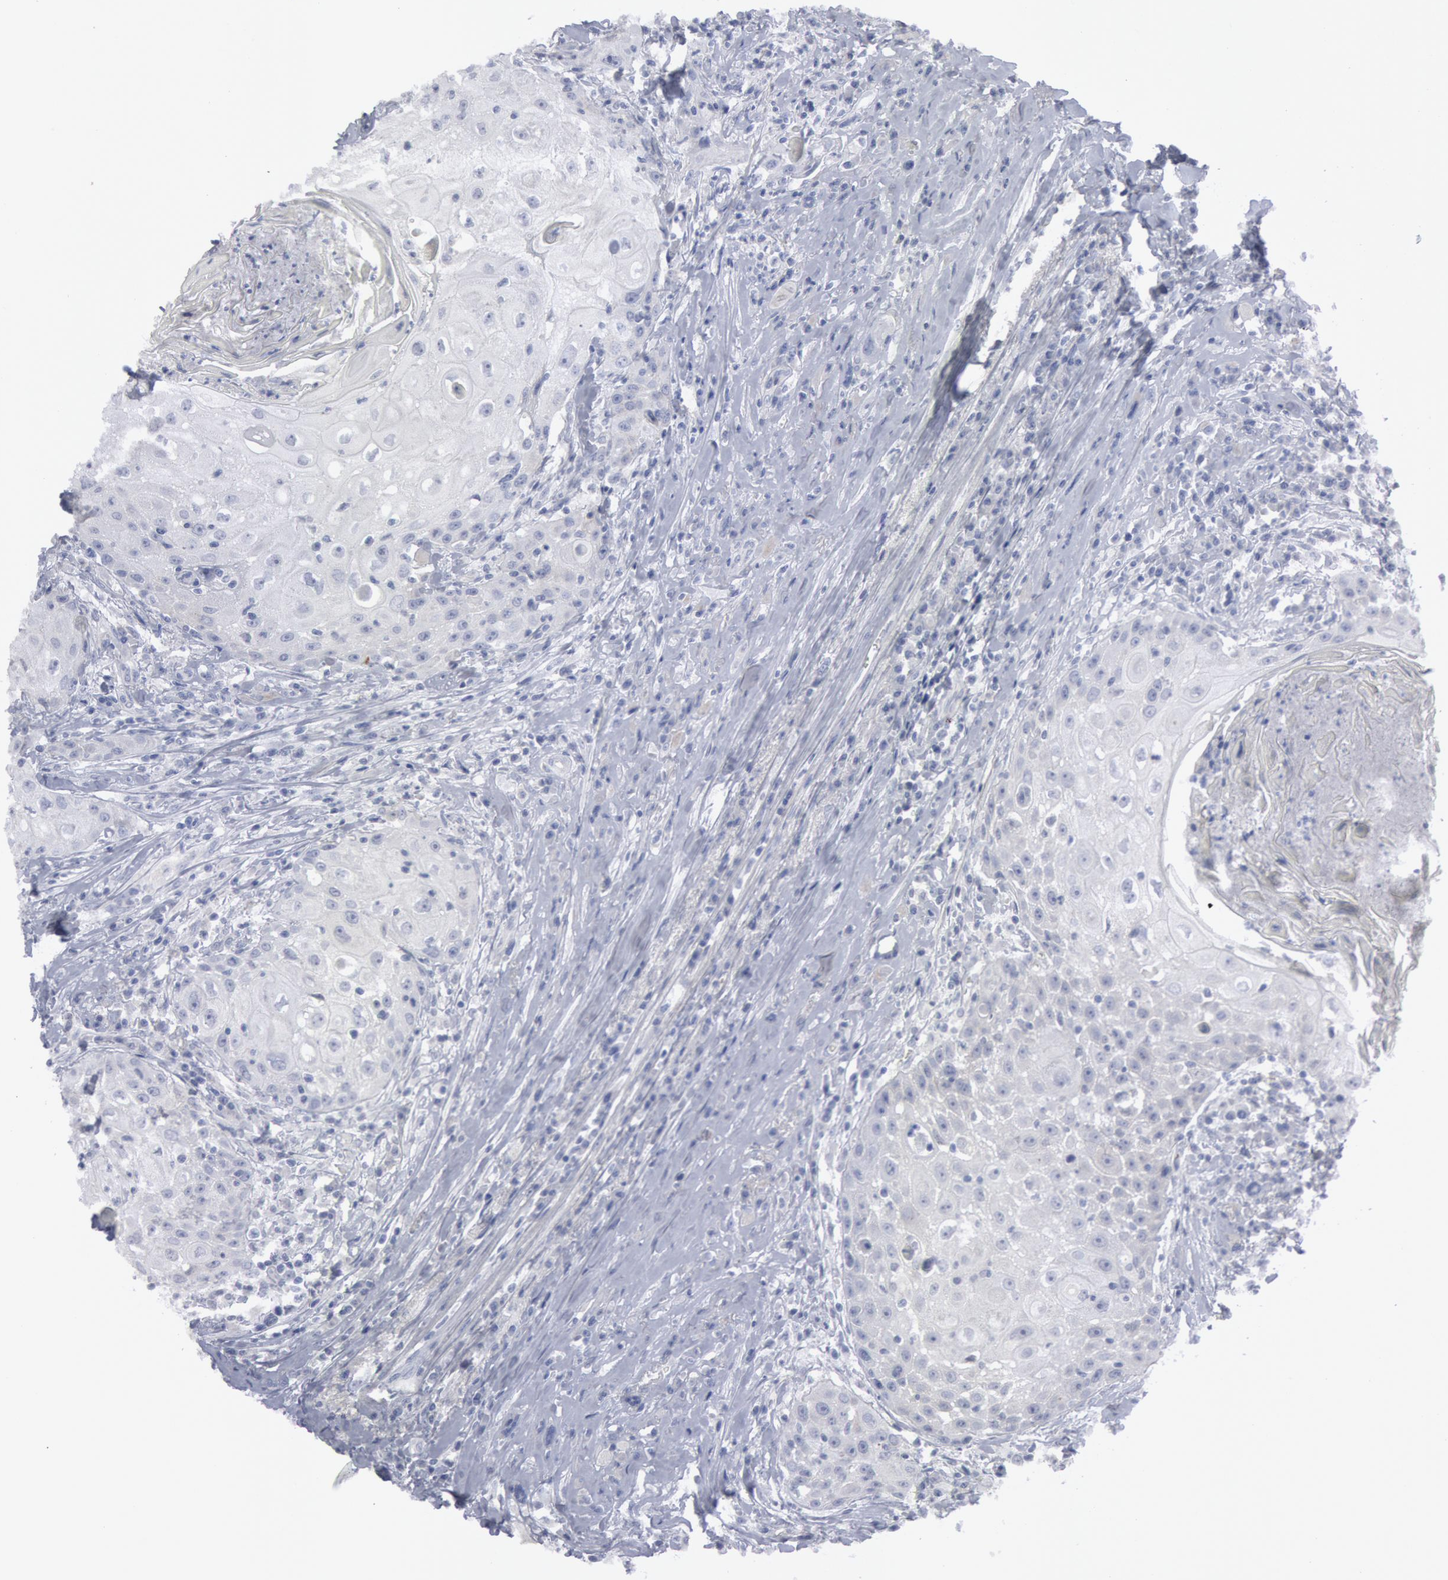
{"staining": {"intensity": "negative", "quantity": "none", "location": "none"}, "tissue": "head and neck cancer", "cell_type": "Tumor cells", "image_type": "cancer", "snomed": [{"axis": "morphology", "description": "Squamous cell carcinoma, NOS"}, {"axis": "topography", "description": "Oral tissue"}, {"axis": "topography", "description": "Head-Neck"}], "caption": "Tumor cells are negative for brown protein staining in head and neck squamous cell carcinoma.", "gene": "DMC1", "patient": {"sex": "female", "age": 82}}